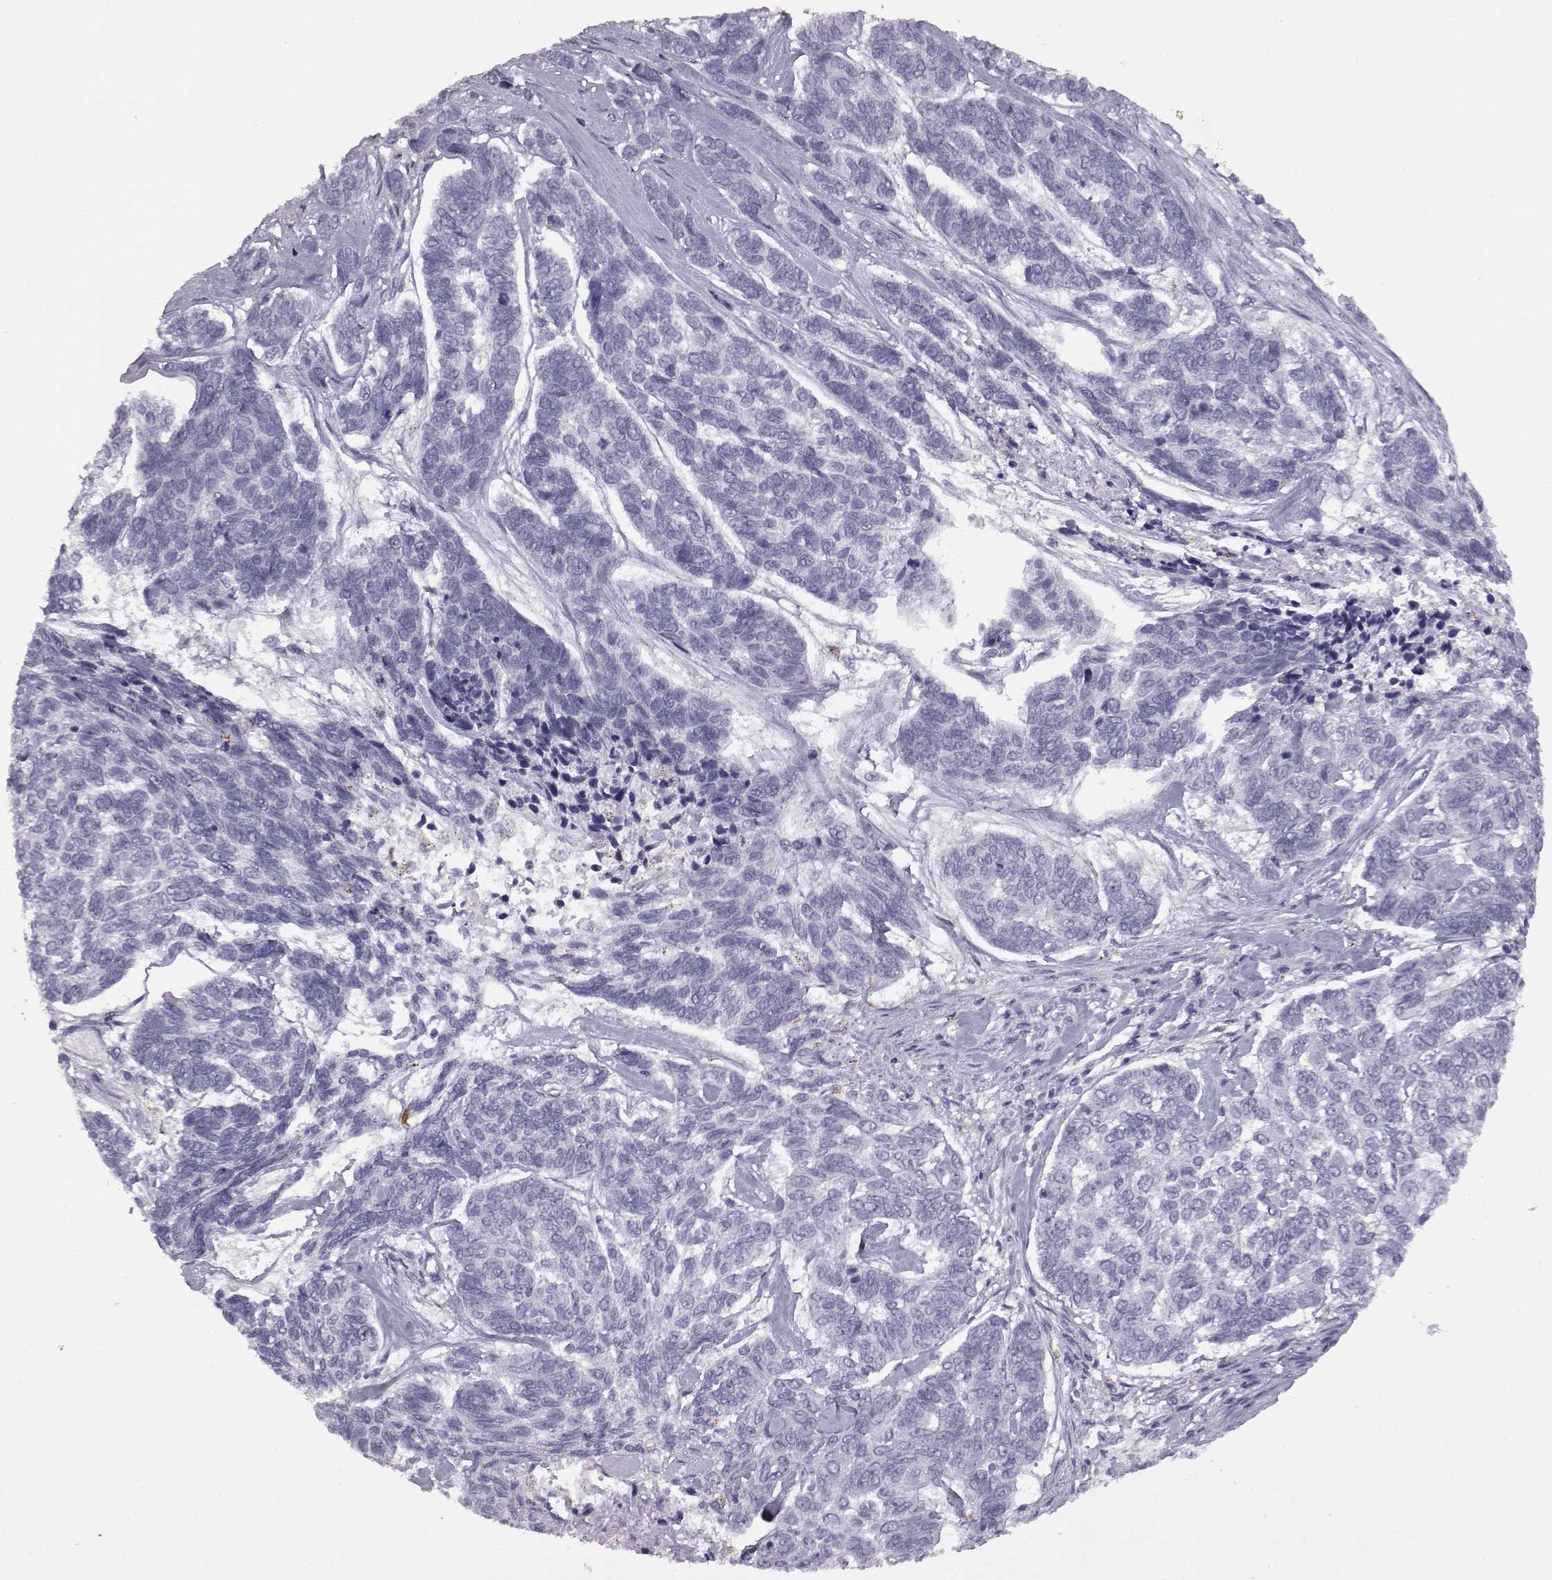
{"staining": {"intensity": "negative", "quantity": "none", "location": "none"}, "tissue": "skin cancer", "cell_type": "Tumor cells", "image_type": "cancer", "snomed": [{"axis": "morphology", "description": "Basal cell carcinoma"}, {"axis": "topography", "description": "Skin"}], "caption": "Tumor cells are negative for protein expression in human basal cell carcinoma (skin).", "gene": "VGF", "patient": {"sex": "female", "age": 65}}